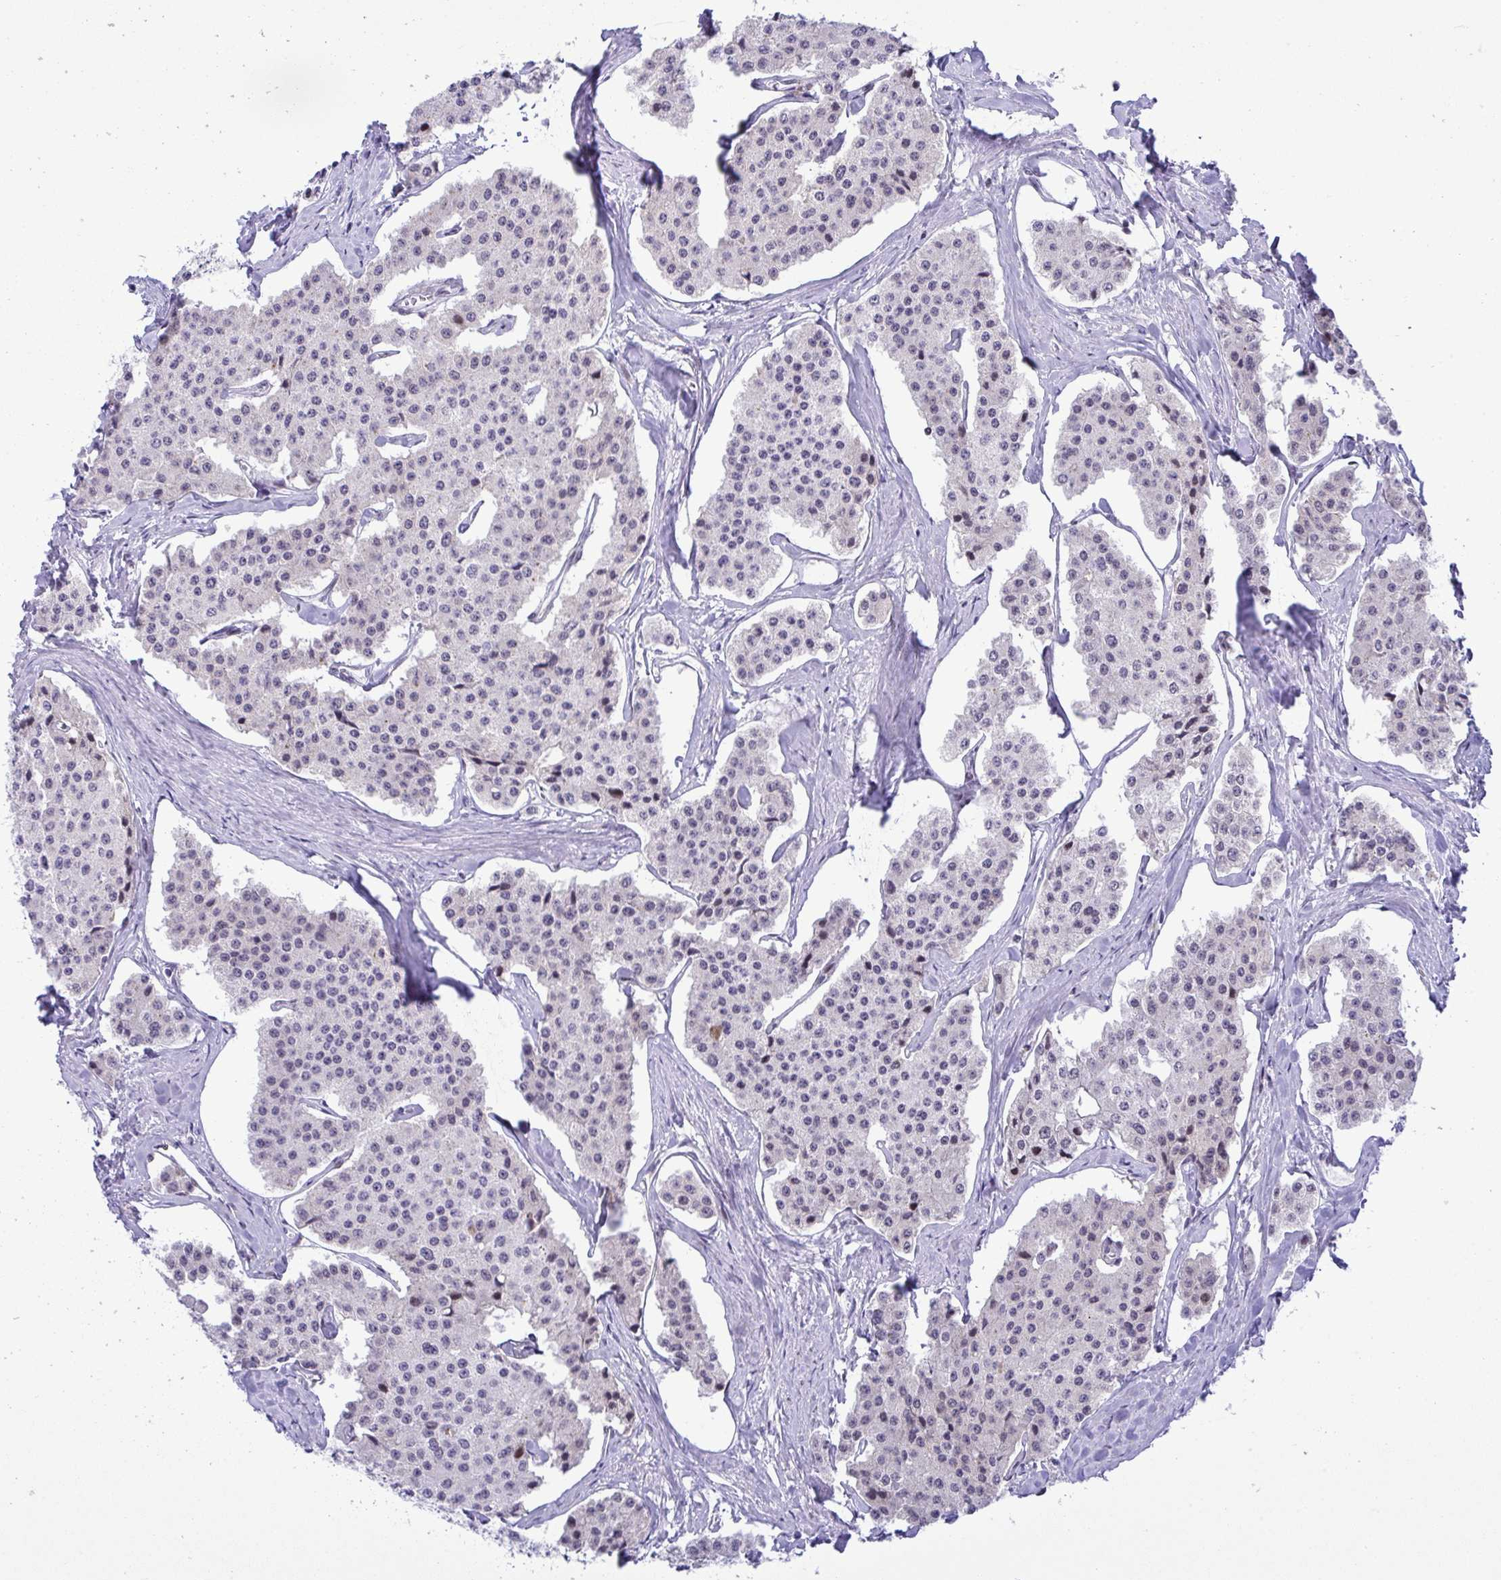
{"staining": {"intensity": "negative", "quantity": "none", "location": "none"}, "tissue": "carcinoid", "cell_type": "Tumor cells", "image_type": "cancer", "snomed": [{"axis": "morphology", "description": "Carcinoid, malignant, NOS"}, {"axis": "topography", "description": "Small intestine"}], "caption": "IHC of human carcinoid reveals no expression in tumor cells. Nuclei are stained in blue.", "gene": "ZFHX3", "patient": {"sex": "female", "age": 65}}